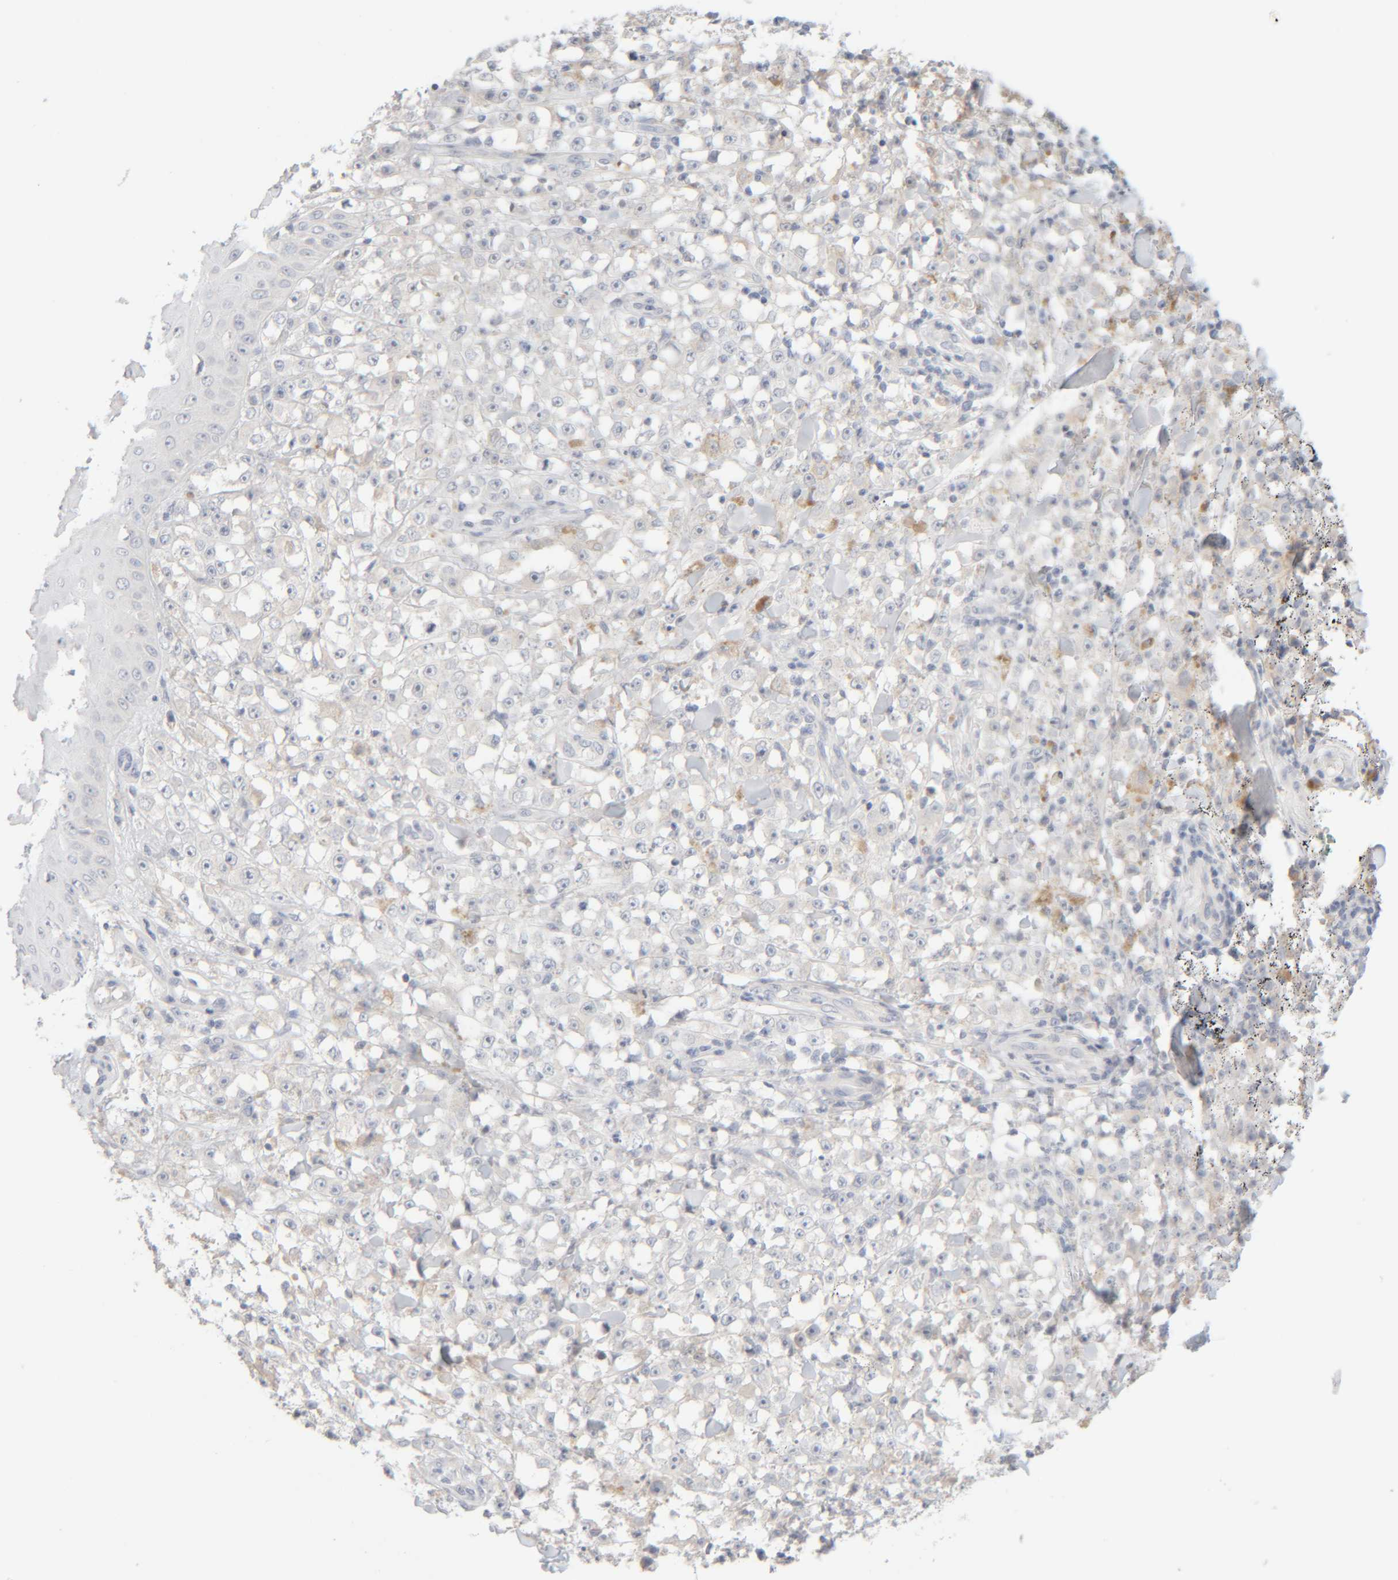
{"staining": {"intensity": "negative", "quantity": "none", "location": "none"}, "tissue": "melanoma", "cell_type": "Tumor cells", "image_type": "cancer", "snomed": [{"axis": "morphology", "description": "Malignant melanoma, NOS"}, {"axis": "topography", "description": "Skin"}], "caption": "A photomicrograph of human malignant melanoma is negative for staining in tumor cells.", "gene": "RIDA", "patient": {"sex": "female", "age": 82}}